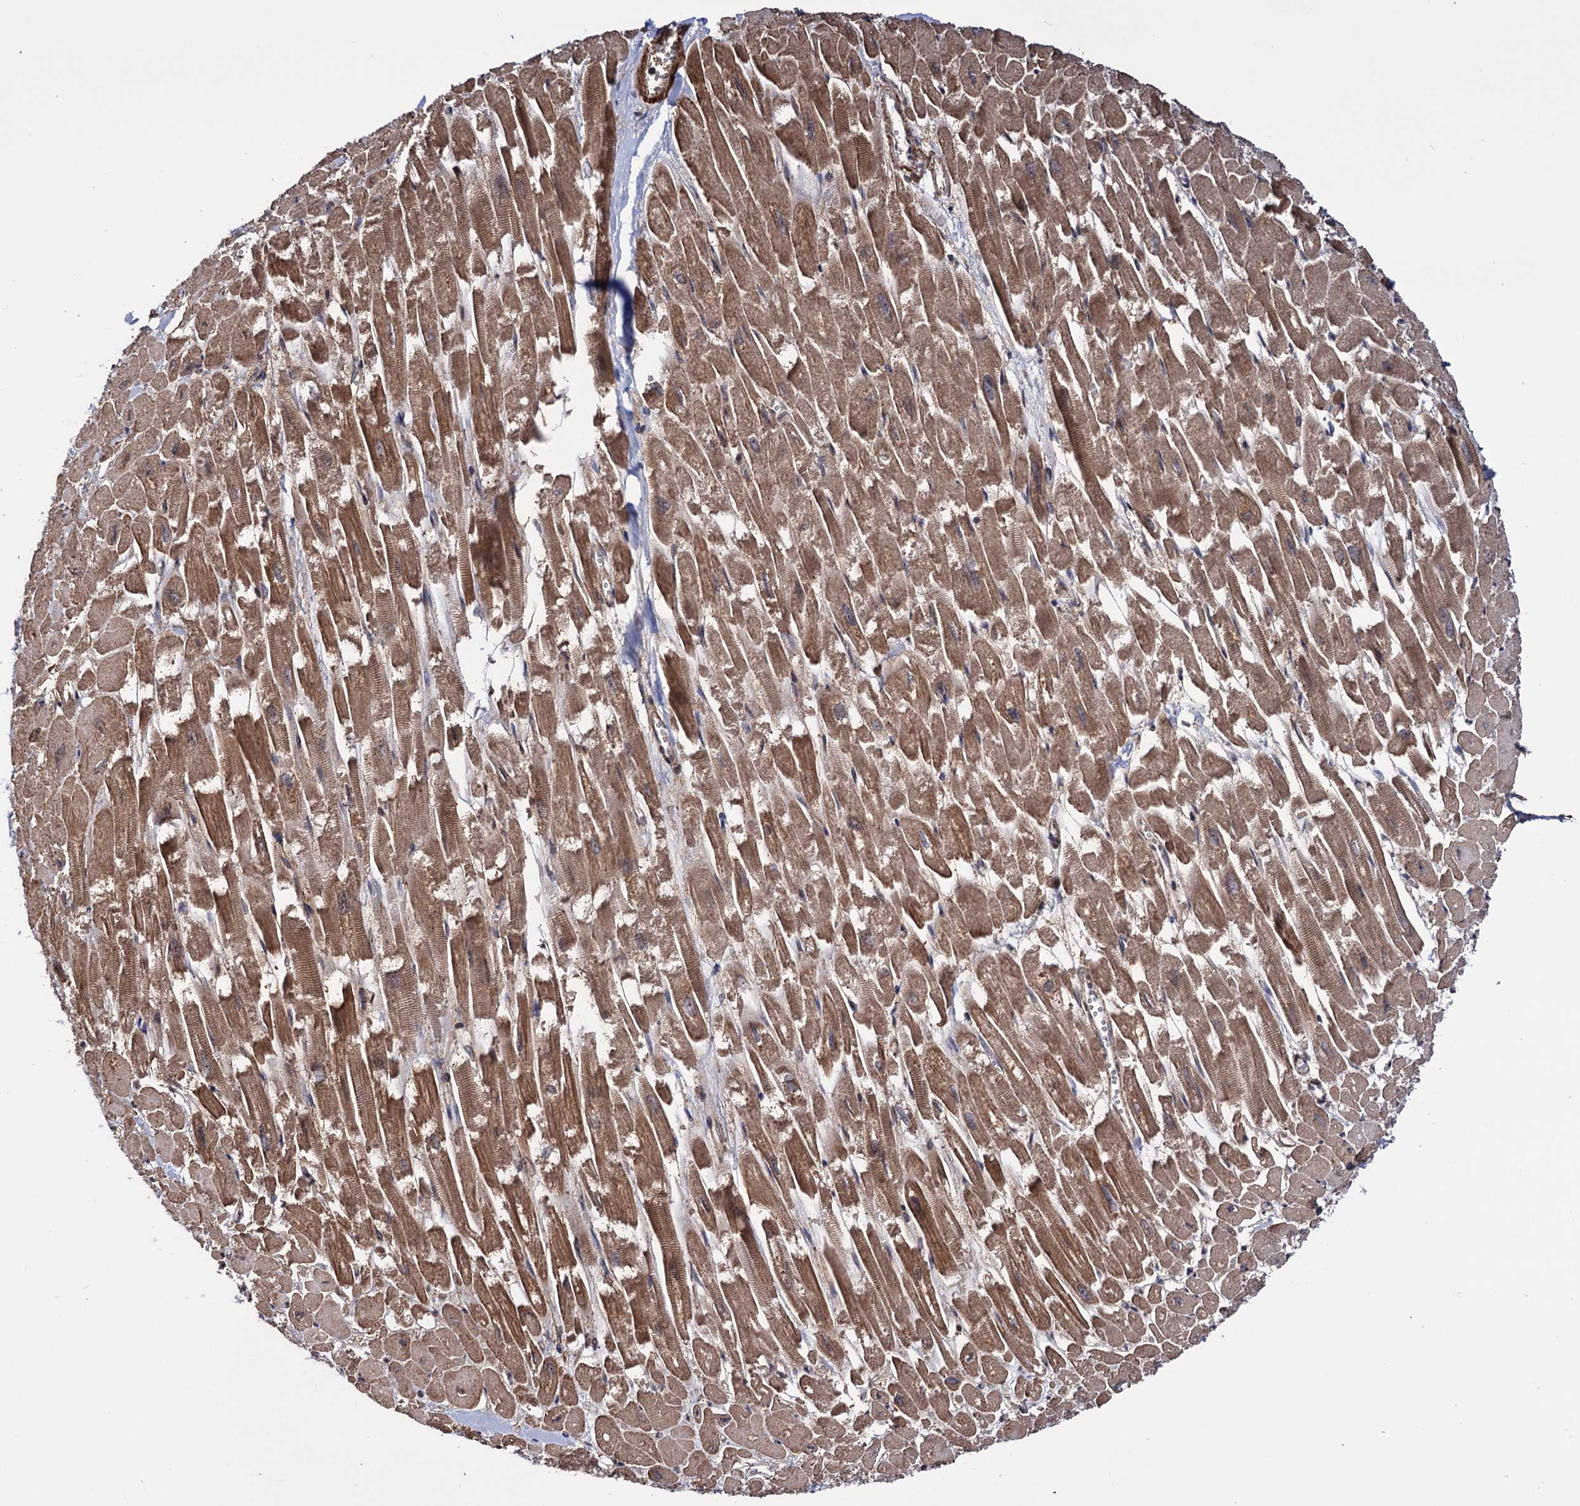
{"staining": {"intensity": "moderate", "quantity": ">75%", "location": "cytoplasmic/membranous"}, "tissue": "heart muscle", "cell_type": "Cardiomyocytes", "image_type": "normal", "snomed": [{"axis": "morphology", "description": "Normal tissue, NOS"}, {"axis": "topography", "description": "Heart"}], "caption": "Immunohistochemistry image of benign human heart muscle stained for a protein (brown), which demonstrates medium levels of moderate cytoplasmic/membranous expression in approximately >75% of cardiomyocytes.", "gene": "FERMT2", "patient": {"sex": "male", "age": 54}}